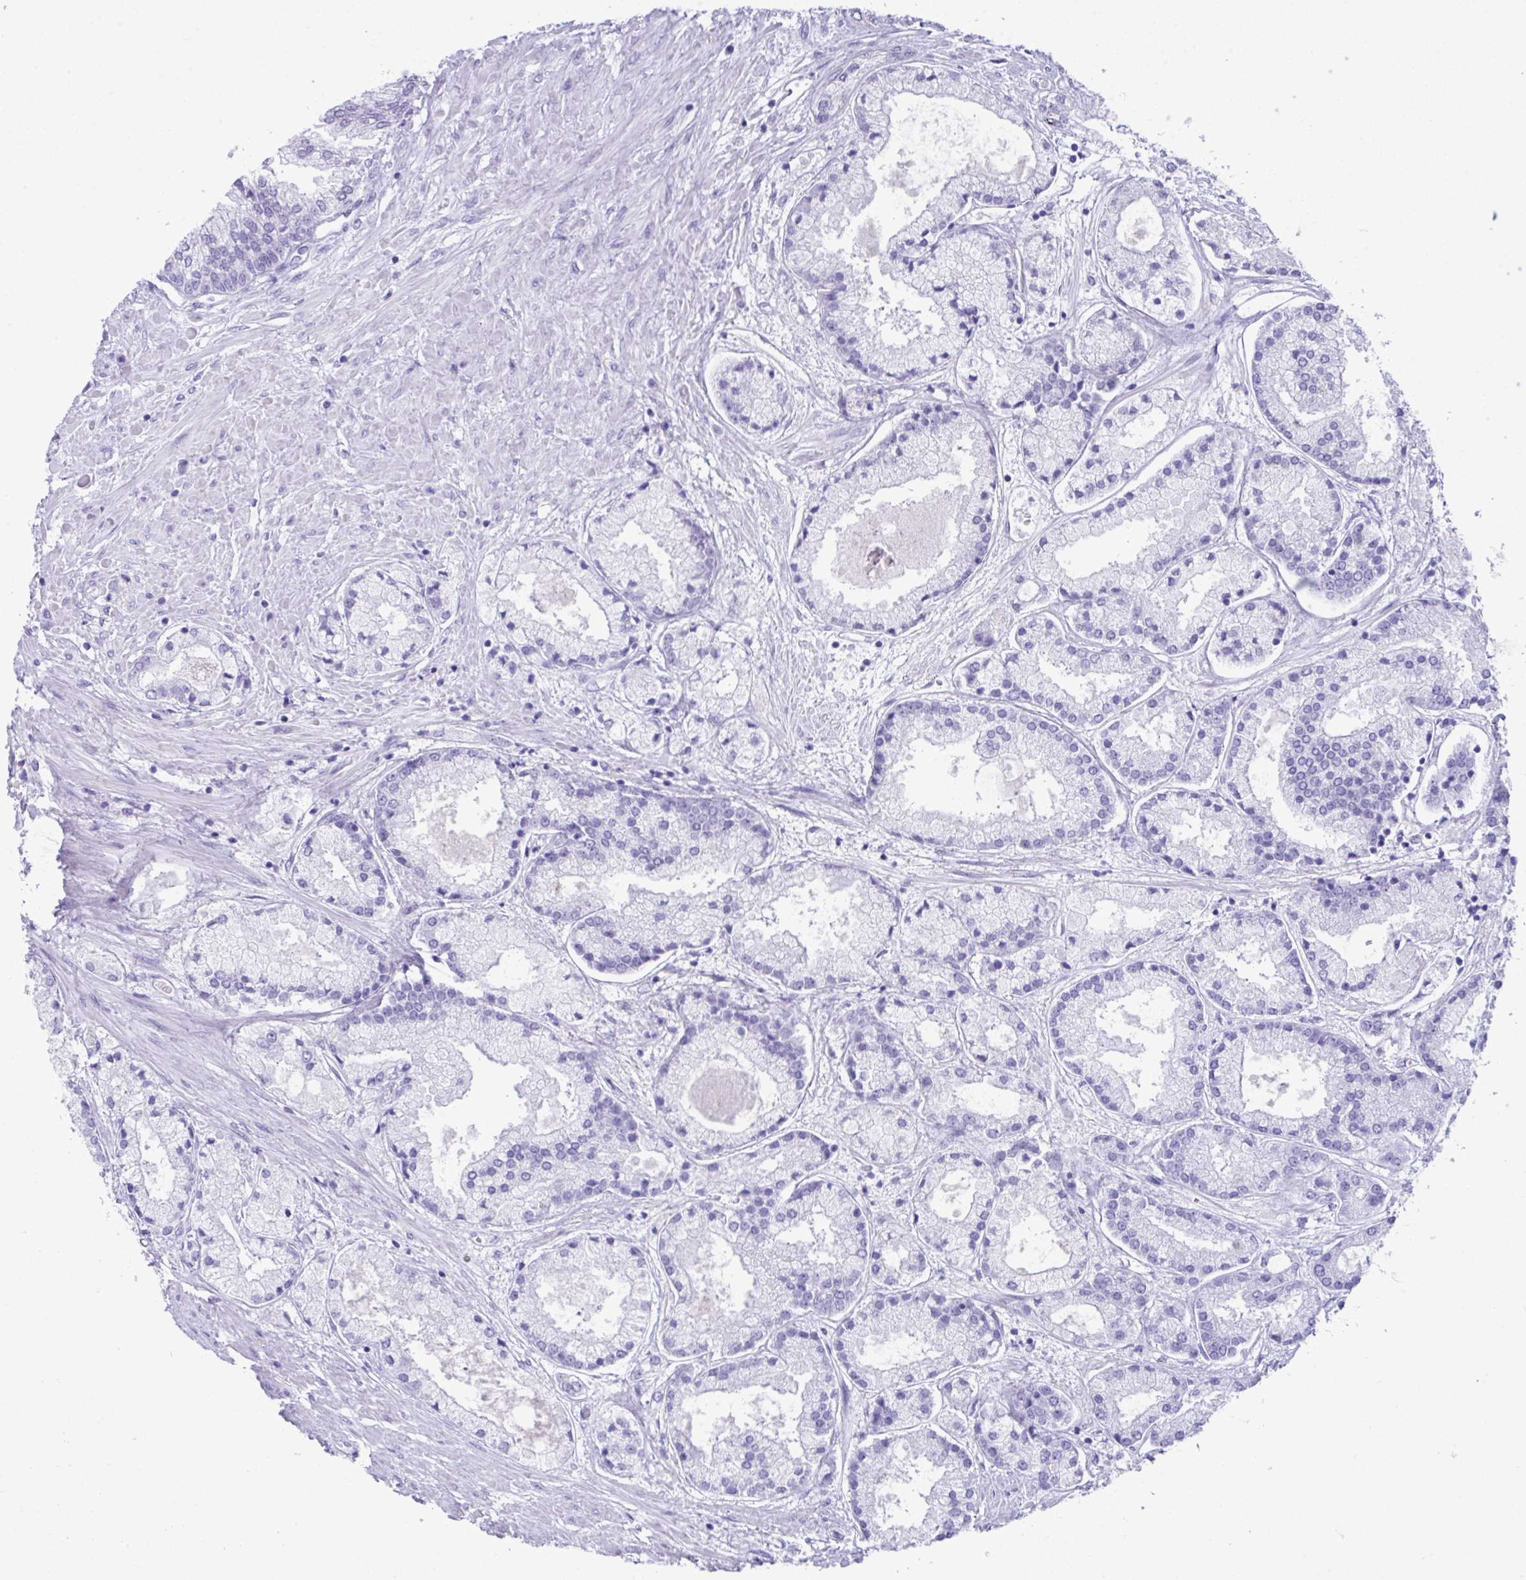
{"staining": {"intensity": "negative", "quantity": "none", "location": "none"}, "tissue": "prostate cancer", "cell_type": "Tumor cells", "image_type": "cancer", "snomed": [{"axis": "morphology", "description": "Adenocarcinoma, High grade"}, {"axis": "topography", "description": "Prostate"}], "caption": "Tumor cells are negative for protein expression in human adenocarcinoma (high-grade) (prostate).", "gene": "PSCA", "patient": {"sex": "male", "age": 67}}